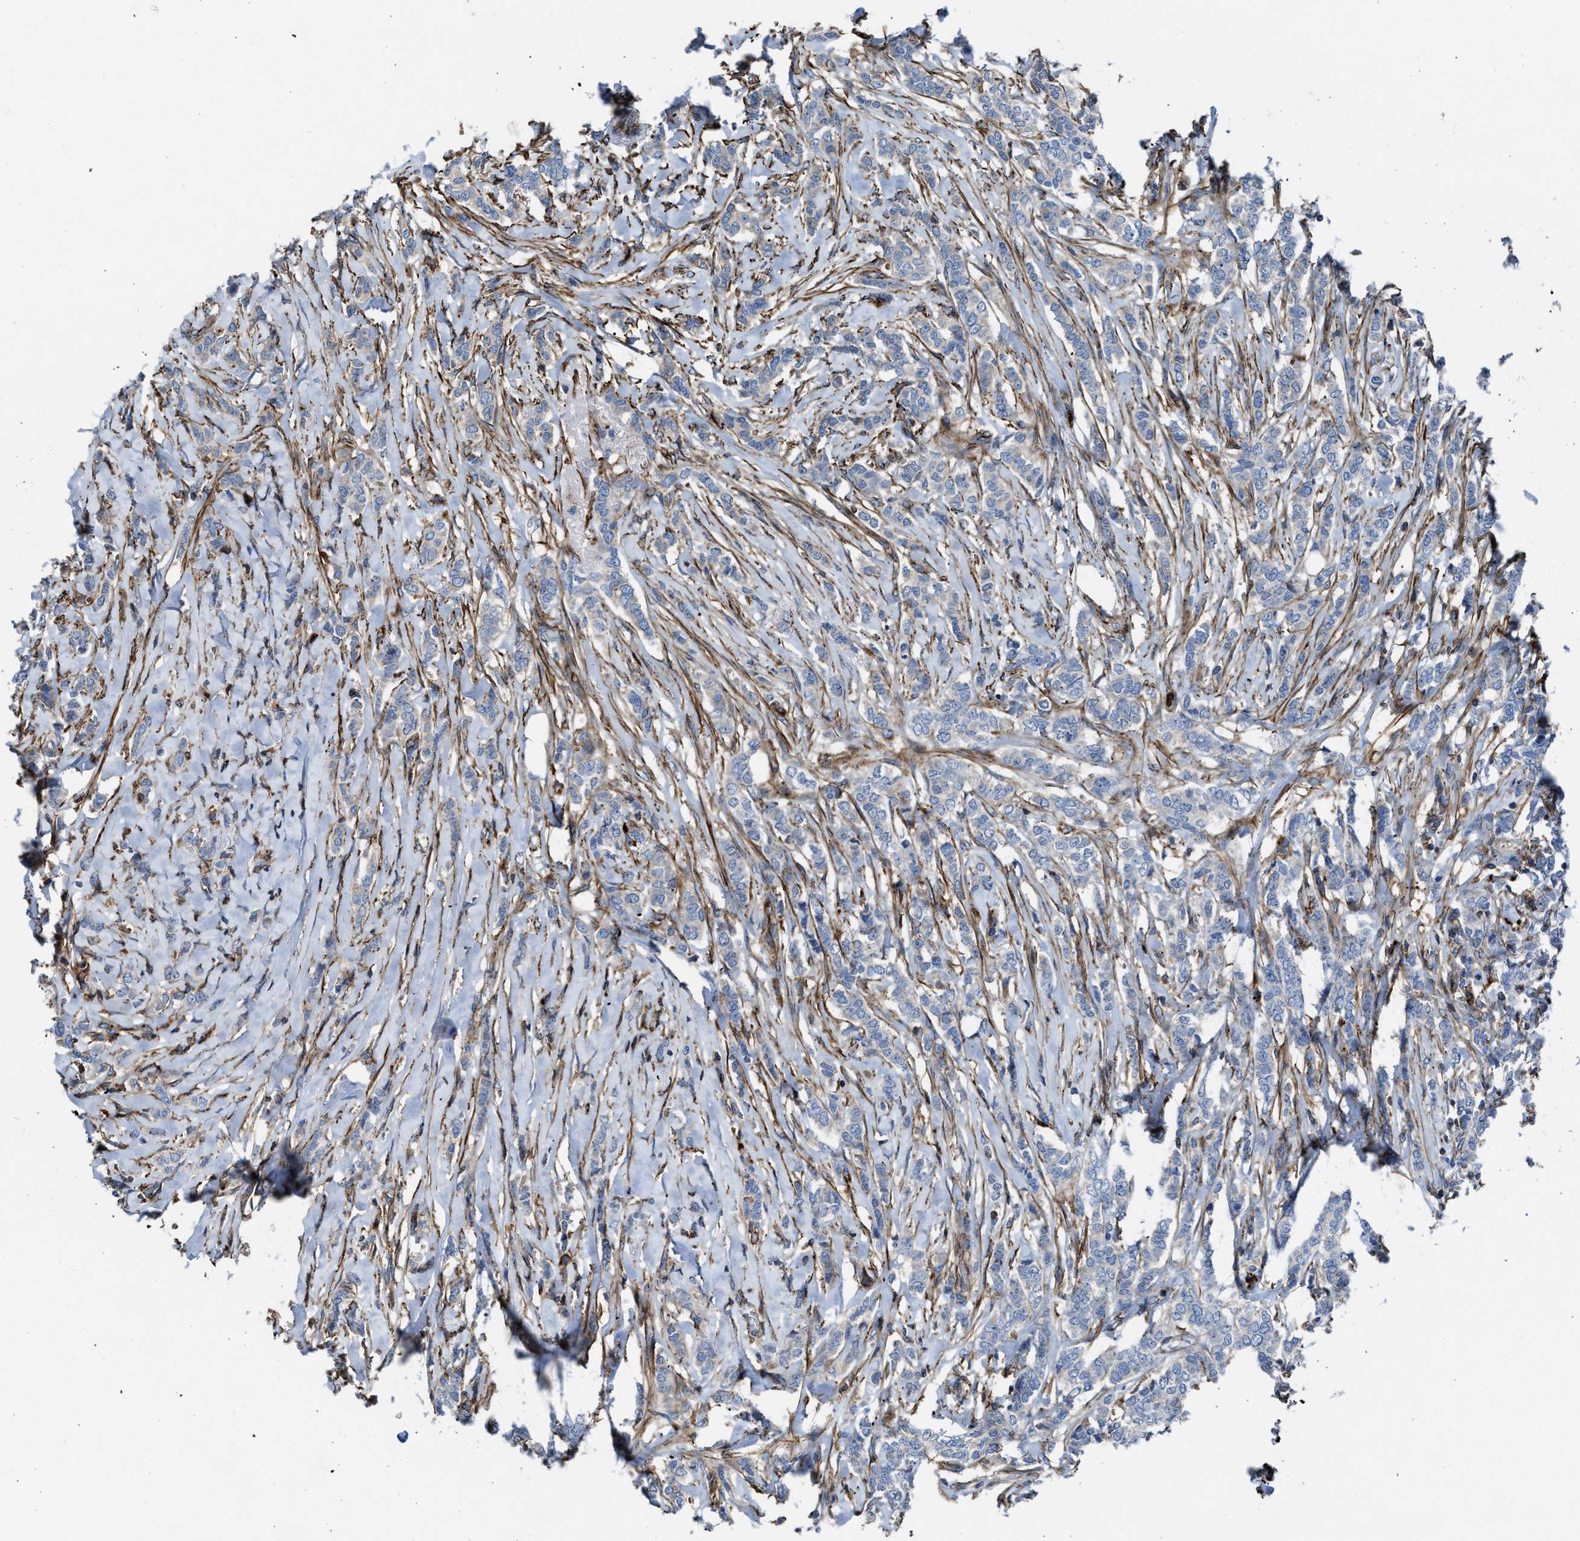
{"staining": {"intensity": "negative", "quantity": "none", "location": "none"}, "tissue": "breast cancer", "cell_type": "Tumor cells", "image_type": "cancer", "snomed": [{"axis": "morphology", "description": "Lobular carcinoma"}, {"axis": "topography", "description": "Skin"}, {"axis": "topography", "description": "Breast"}], "caption": "This photomicrograph is of breast cancer (lobular carcinoma) stained with immunohistochemistry to label a protein in brown with the nuclei are counter-stained blue. There is no expression in tumor cells.", "gene": "AGPAT2", "patient": {"sex": "female", "age": 46}}